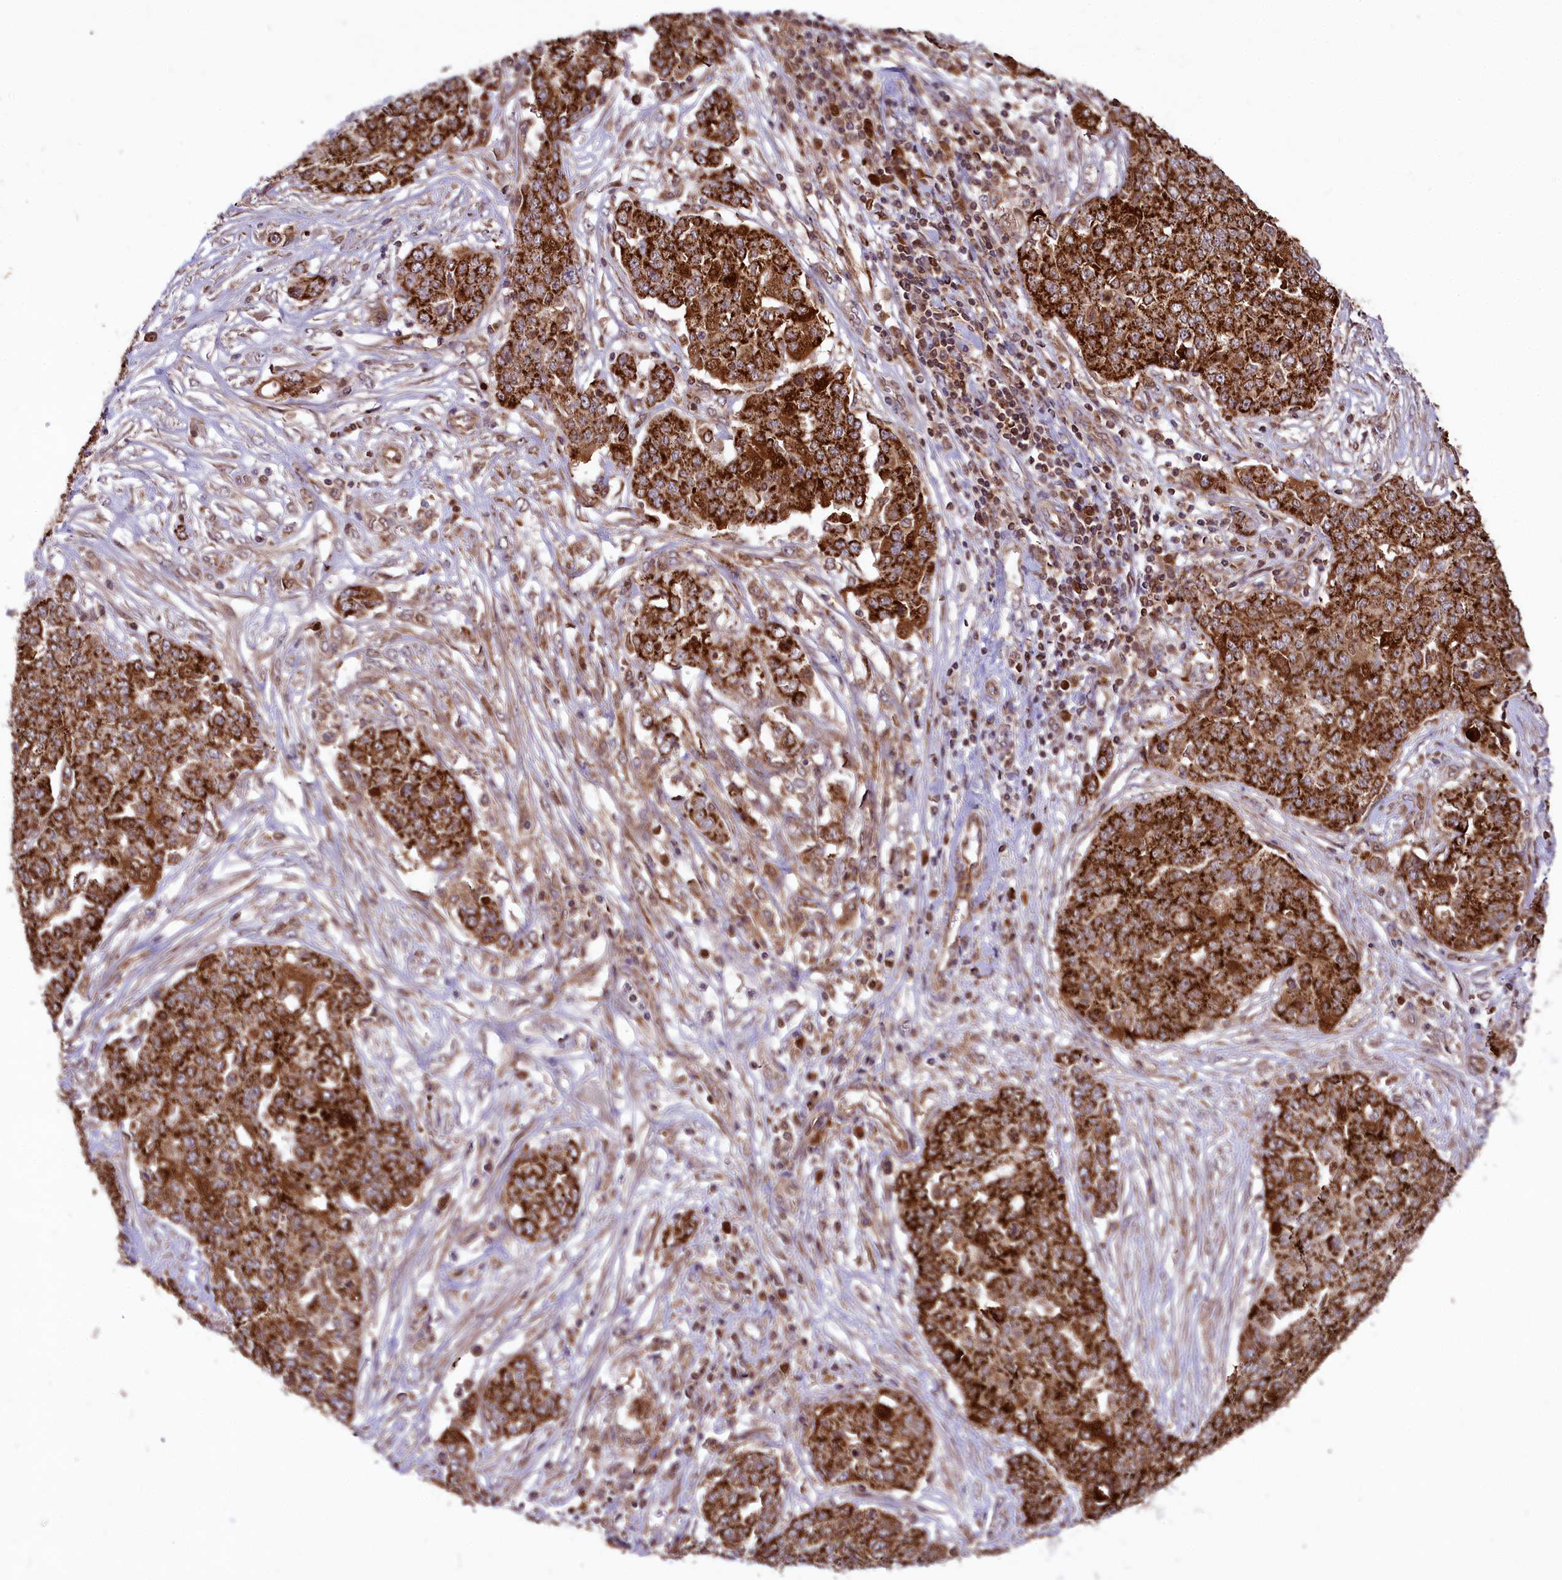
{"staining": {"intensity": "strong", "quantity": ">75%", "location": "cytoplasmic/membranous"}, "tissue": "ovarian cancer", "cell_type": "Tumor cells", "image_type": "cancer", "snomed": [{"axis": "morphology", "description": "Cystadenocarcinoma, serous, NOS"}, {"axis": "topography", "description": "Soft tissue"}, {"axis": "topography", "description": "Ovary"}], "caption": "IHC staining of ovarian serous cystadenocarcinoma, which displays high levels of strong cytoplasmic/membranous staining in approximately >75% of tumor cells indicating strong cytoplasmic/membranous protein staining. The staining was performed using DAB (3,3'-diaminobenzidine) (brown) for protein detection and nuclei were counterstained in hematoxylin (blue).", "gene": "COX17", "patient": {"sex": "female", "age": 57}}